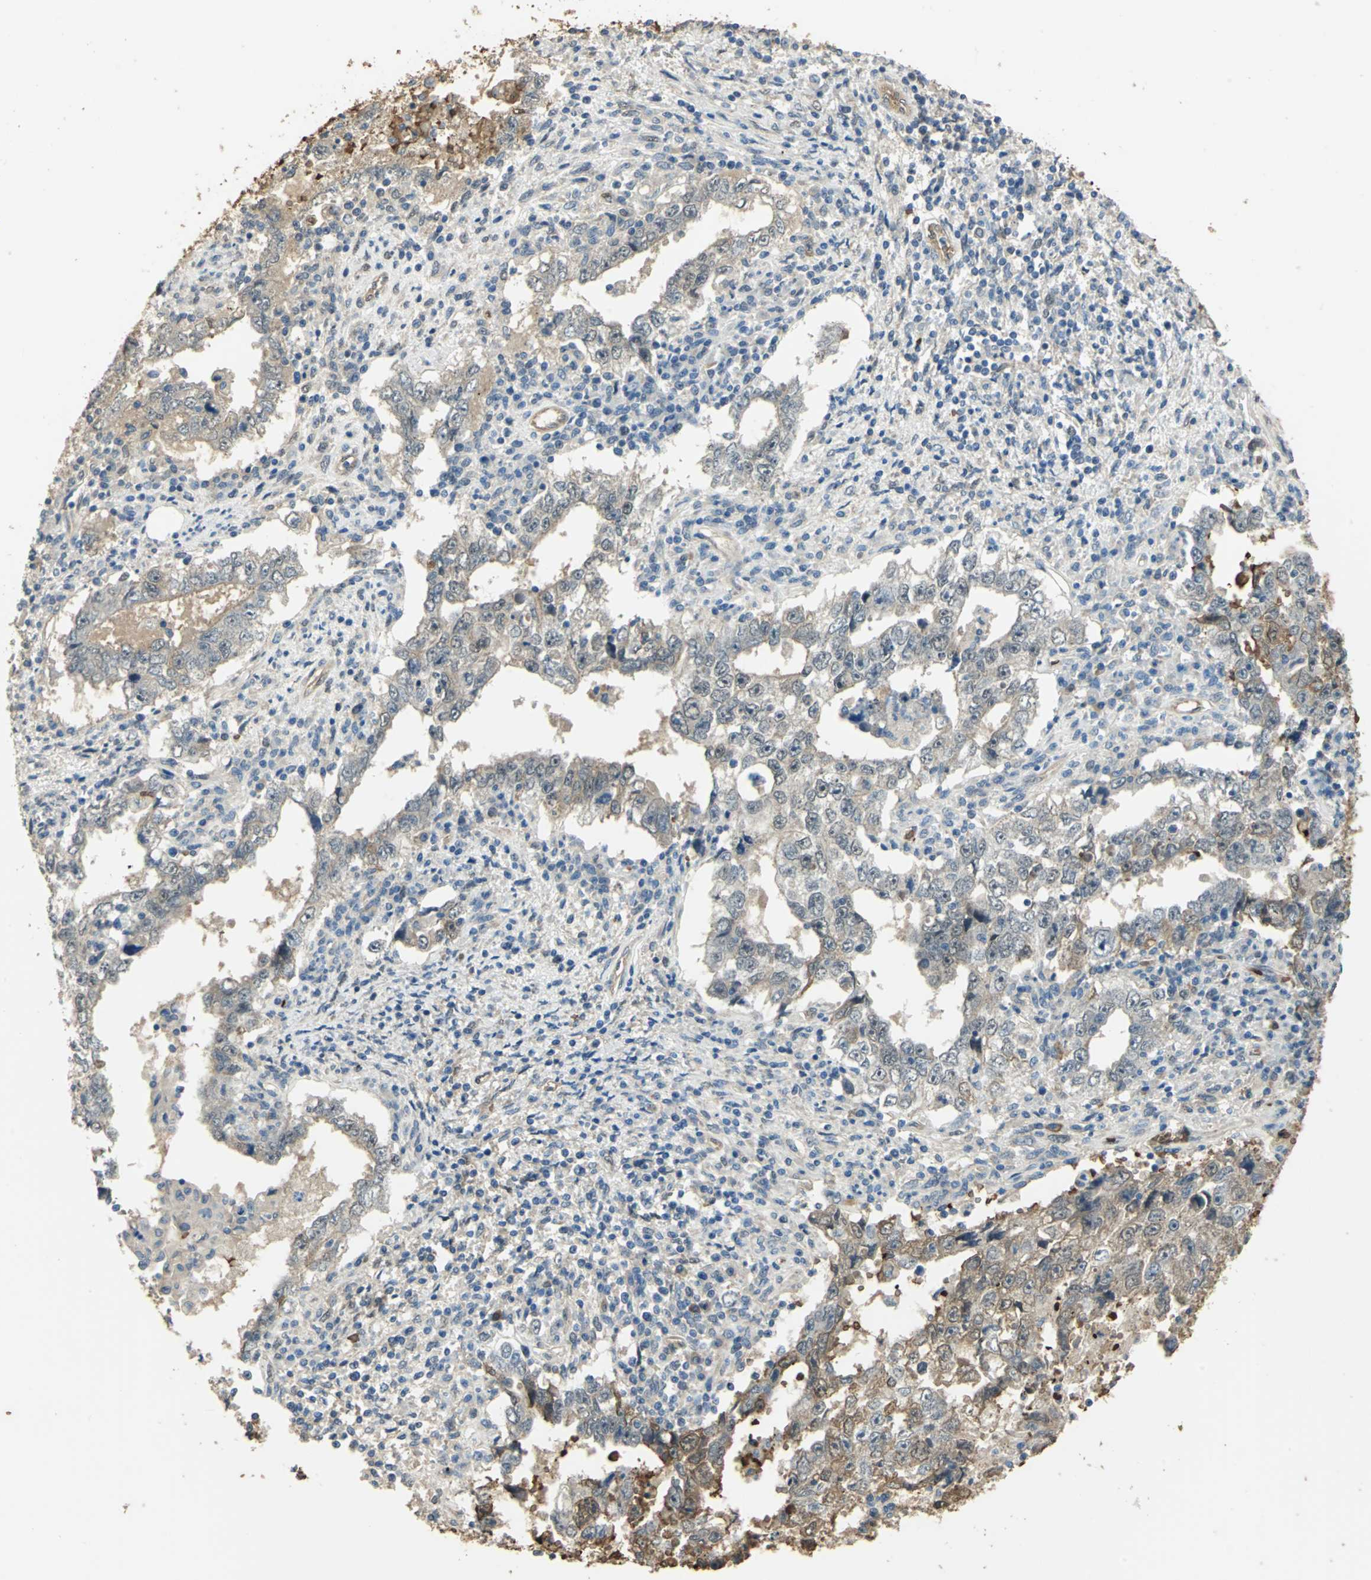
{"staining": {"intensity": "moderate", "quantity": "25%-75%", "location": "cytoplasmic/membranous"}, "tissue": "testis cancer", "cell_type": "Tumor cells", "image_type": "cancer", "snomed": [{"axis": "morphology", "description": "Carcinoma, Embryonal, NOS"}, {"axis": "topography", "description": "Testis"}], "caption": "Tumor cells show medium levels of moderate cytoplasmic/membranous staining in approximately 25%-75% of cells in human embryonal carcinoma (testis).", "gene": "DDAH1", "patient": {"sex": "male", "age": 26}}